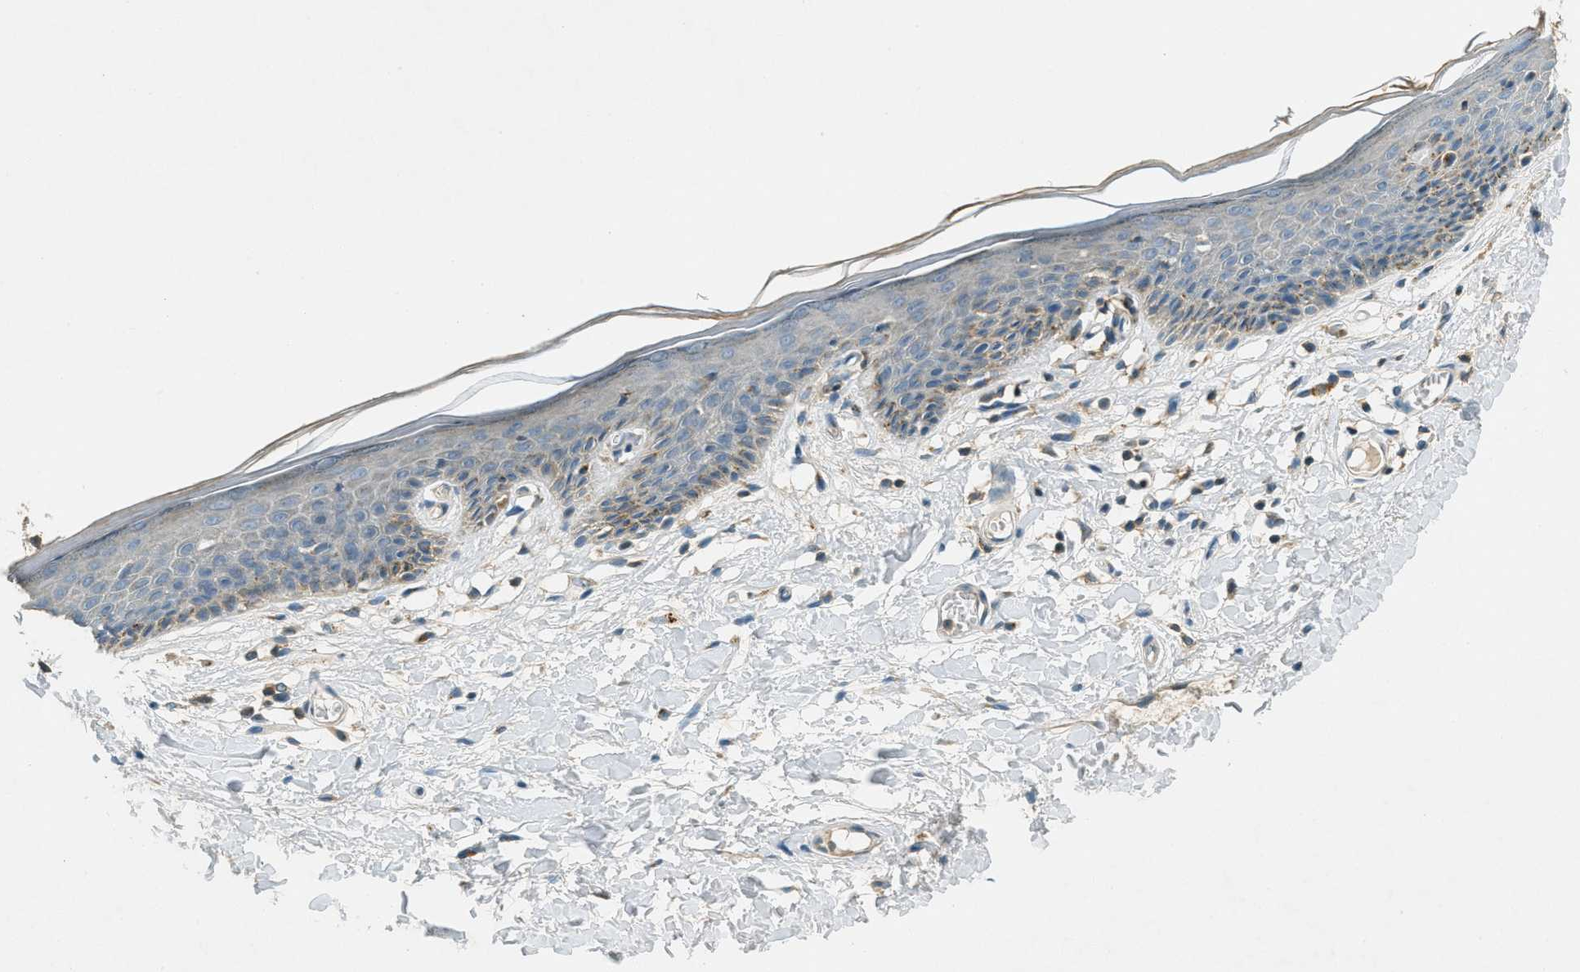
{"staining": {"intensity": "moderate", "quantity": "<25%", "location": "cytoplasmic/membranous"}, "tissue": "skin", "cell_type": "Epidermal cells", "image_type": "normal", "snomed": [{"axis": "morphology", "description": "Normal tissue, NOS"}, {"axis": "topography", "description": "Vulva"}], "caption": "Moderate cytoplasmic/membranous expression for a protein is appreciated in approximately <25% of epidermal cells of benign skin using immunohistochemistry.", "gene": "NUDT4B", "patient": {"sex": "female", "age": 54}}